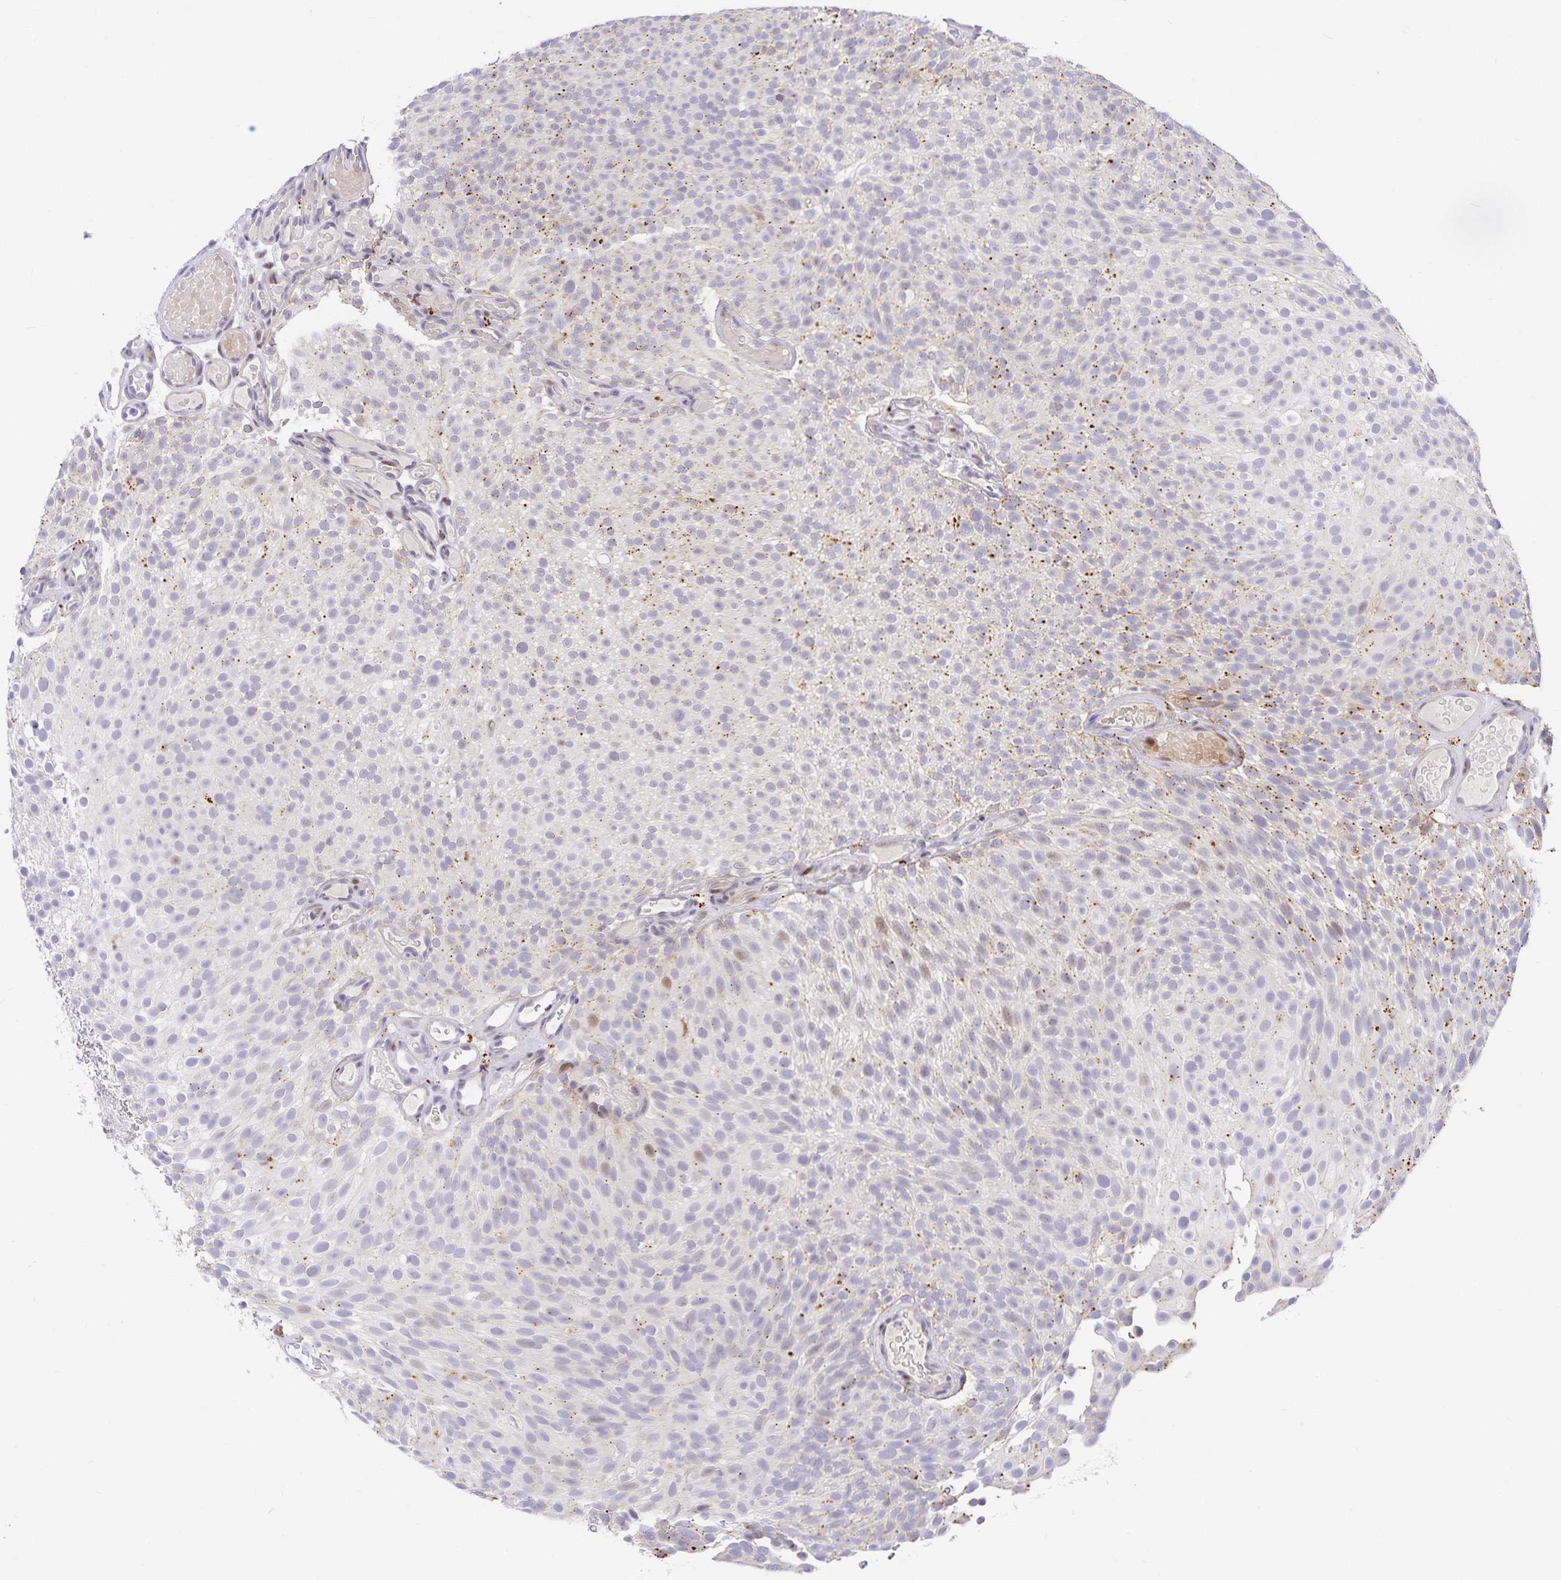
{"staining": {"intensity": "moderate", "quantity": "25%-75%", "location": "cytoplasmic/membranous"}, "tissue": "urothelial cancer", "cell_type": "Tumor cells", "image_type": "cancer", "snomed": [{"axis": "morphology", "description": "Urothelial carcinoma, Low grade"}, {"axis": "topography", "description": "Urinary bladder"}], "caption": "DAB (3,3'-diaminobenzidine) immunohistochemical staining of low-grade urothelial carcinoma reveals moderate cytoplasmic/membranous protein expression in approximately 25%-75% of tumor cells.", "gene": "KBTBD13", "patient": {"sex": "male", "age": 78}}